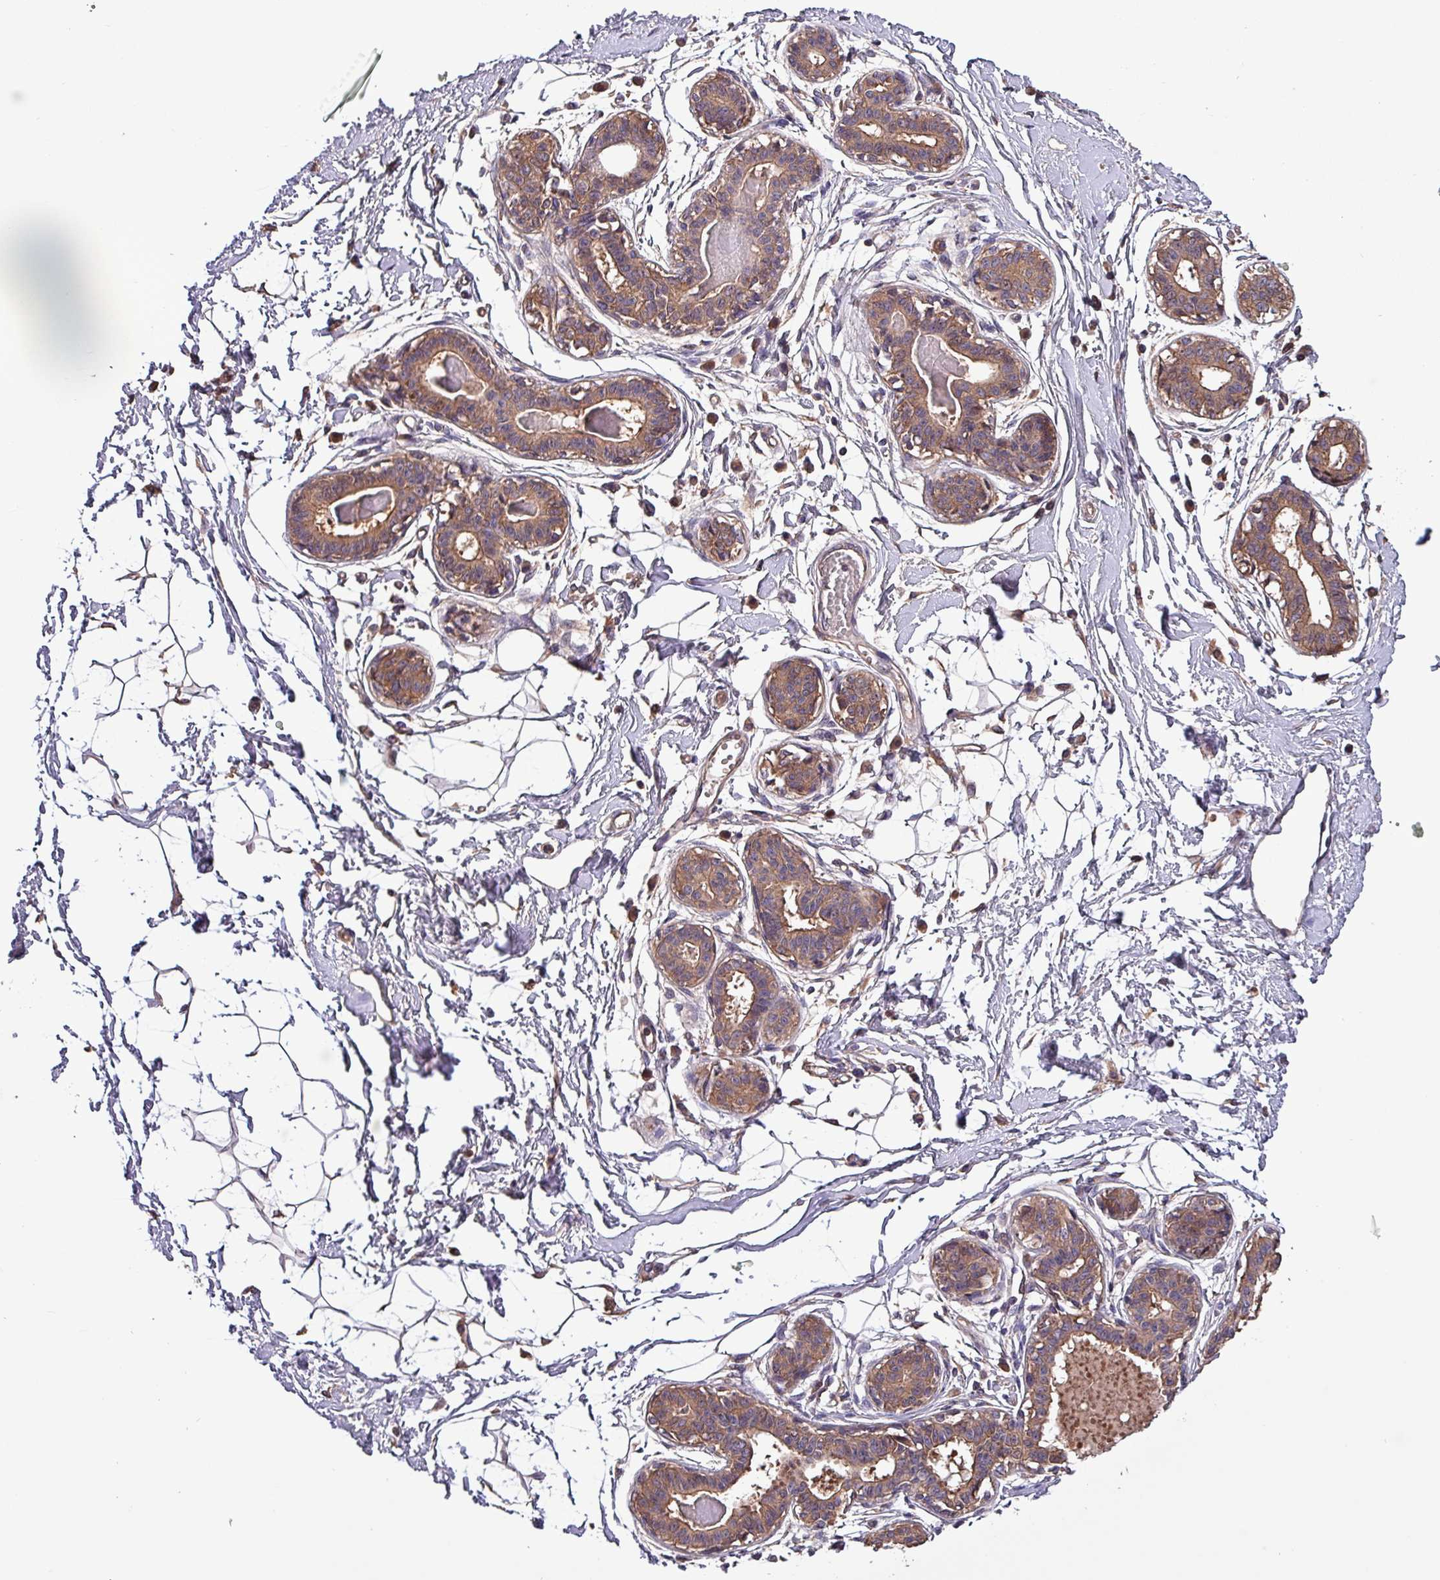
{"staining": {"intensity": "weak", "quantity": "25%-75%", "location": "cytoplasmic/membranous"}, "tissue": "breast", "cell_type": "Adipocytes", "image_type": "normal", "snomed": [{"axis": "morphology", "description": "Normal tissue, NOS"}, {"axis": "topography", "description": "Breast"}], "caption": "Immunohistochemical staining of unremarkable human breast exhibits weak cytoplasmic/membranous protein positivity in about 25%-75% of adipocytes.", "gene": "PAFAH1B2", "patient": {"sex": "female", "age": 45}}